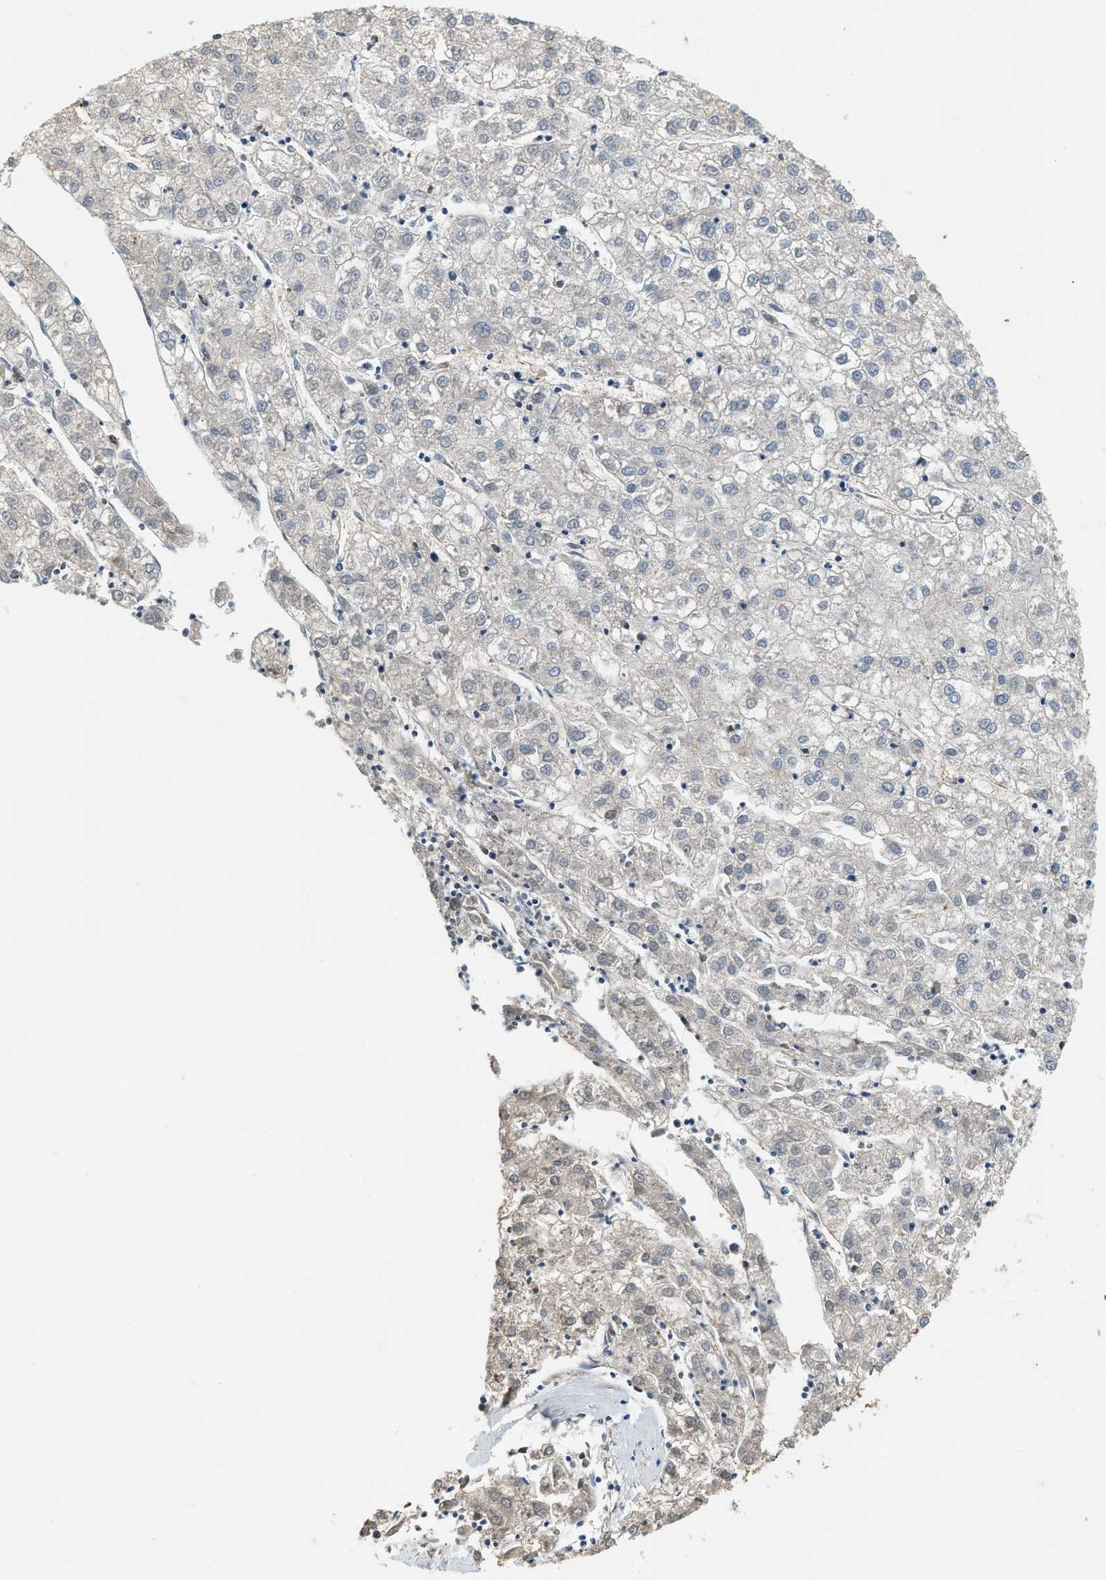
{"staining": {"intensity": "negative", "quantity": "none", "location": "none"}, "tissue": "liver cancer", "cell_type": "Tumor cells", "image_type": "cancer", "snomed": [{"axis": "morphology", "description": "Carcinoma, Hepatocellular, NOS"}, {"axis": "topography", "description": "Liver"}], "caption": "Protein analysis of liver cancer displays no significant staining in tumor cells.", "gene": "CYTH2", "patient": {"sex": "male", "age": 72}}